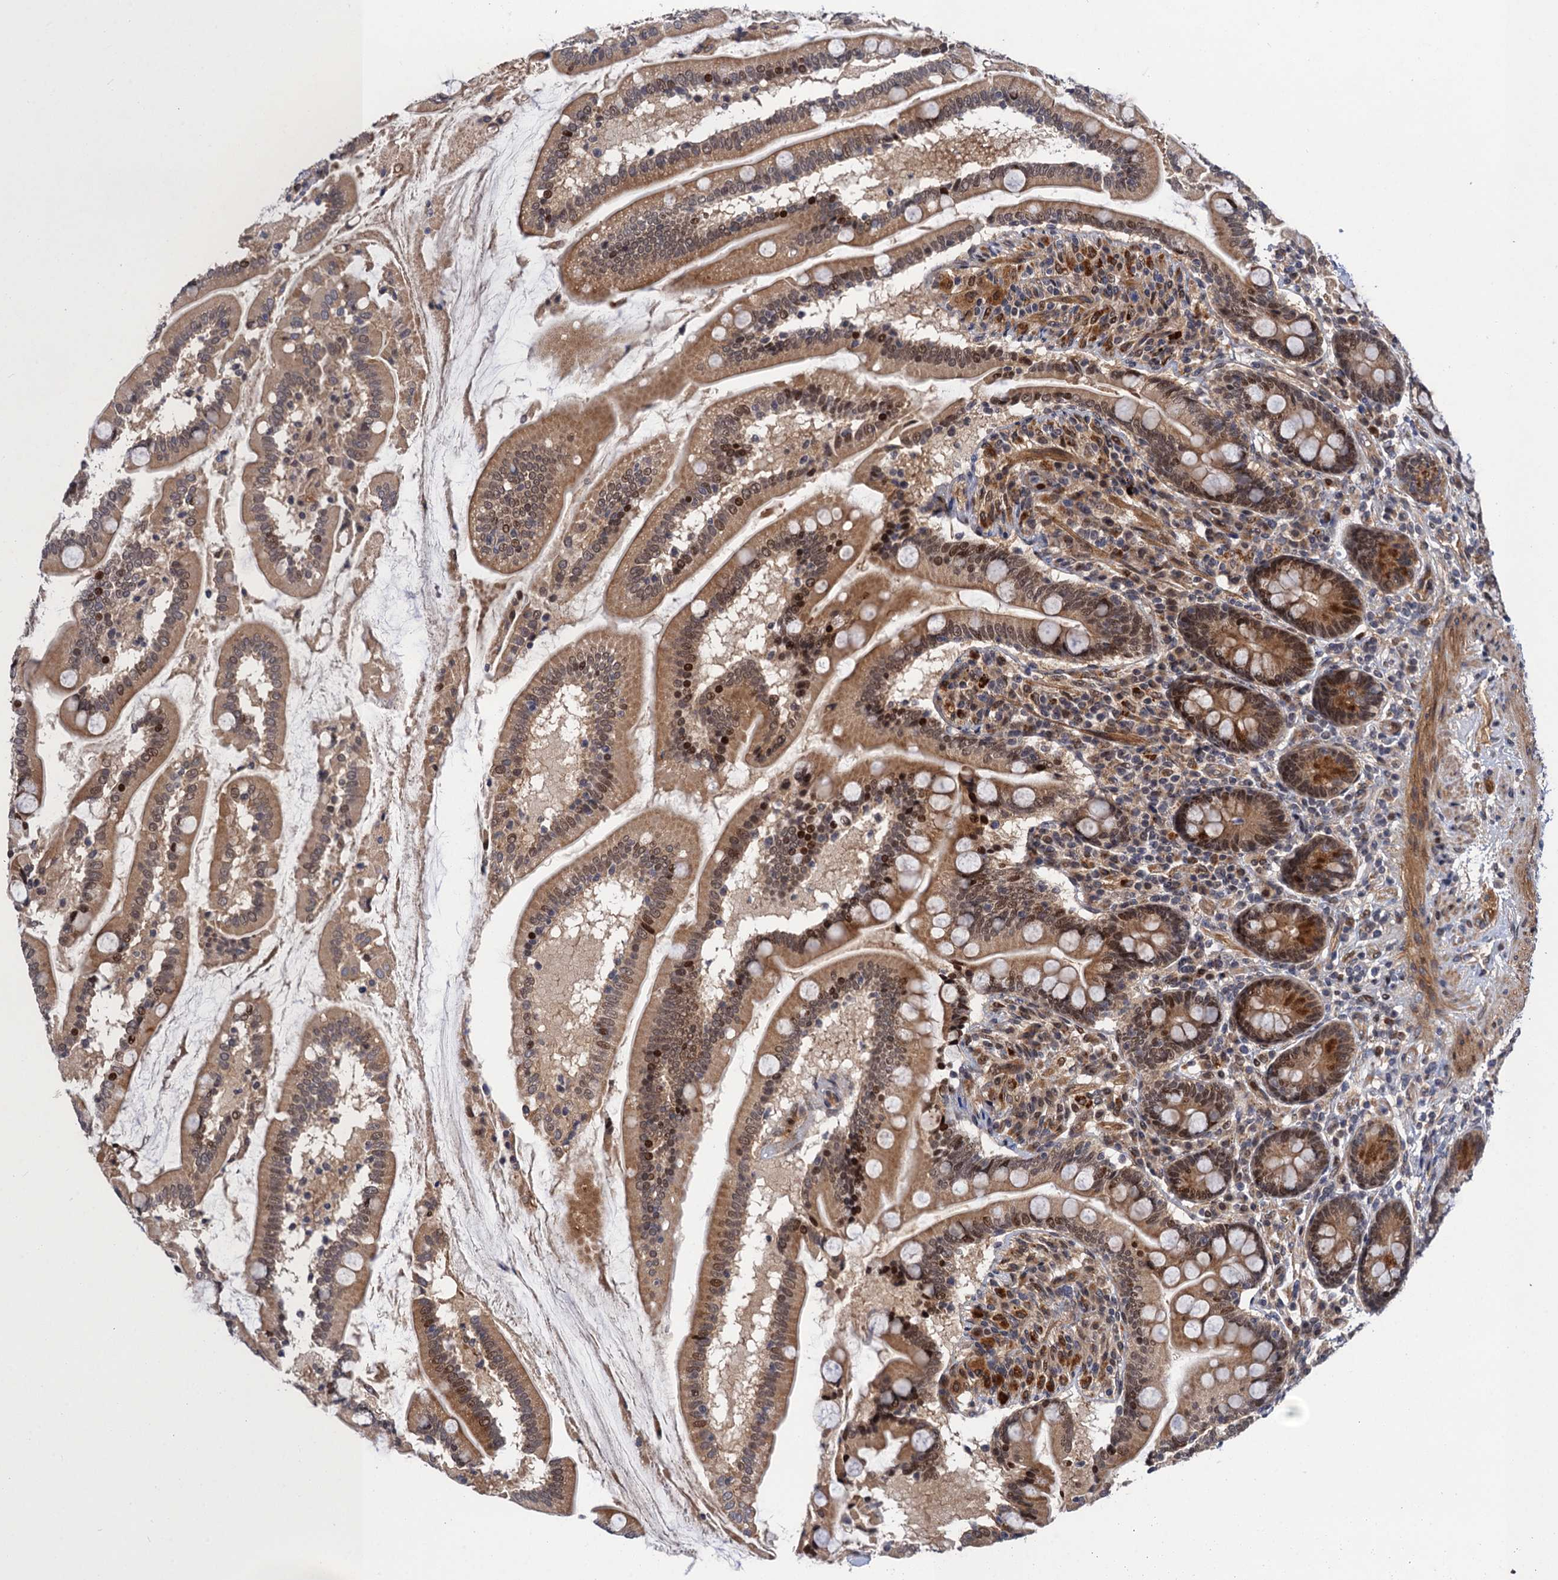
{"staining": {"intensity": "moderate", "quantity": ">75%", "location": "cytoplasmic/membranous,nuclear"}, "tissue": "small intestine", "cell_type": "Glandular cells", "image_type": "normal", "snomed": [{"axis": "morphology", "description": "Normal tissue, NOS"}, {"axis": "topography", "description": "Small intestine"}], "caption": "Immunohistochemistry photomicrograph of unremarkable human small intestine stained for a protein (brown), which demonstrates medium levels of moderate cytoplasmic/membranous,nuclear staining in approximately >75% of glandular cells.", "gene": "NEK8", "patient": {"sex": "female", "age": 64}}